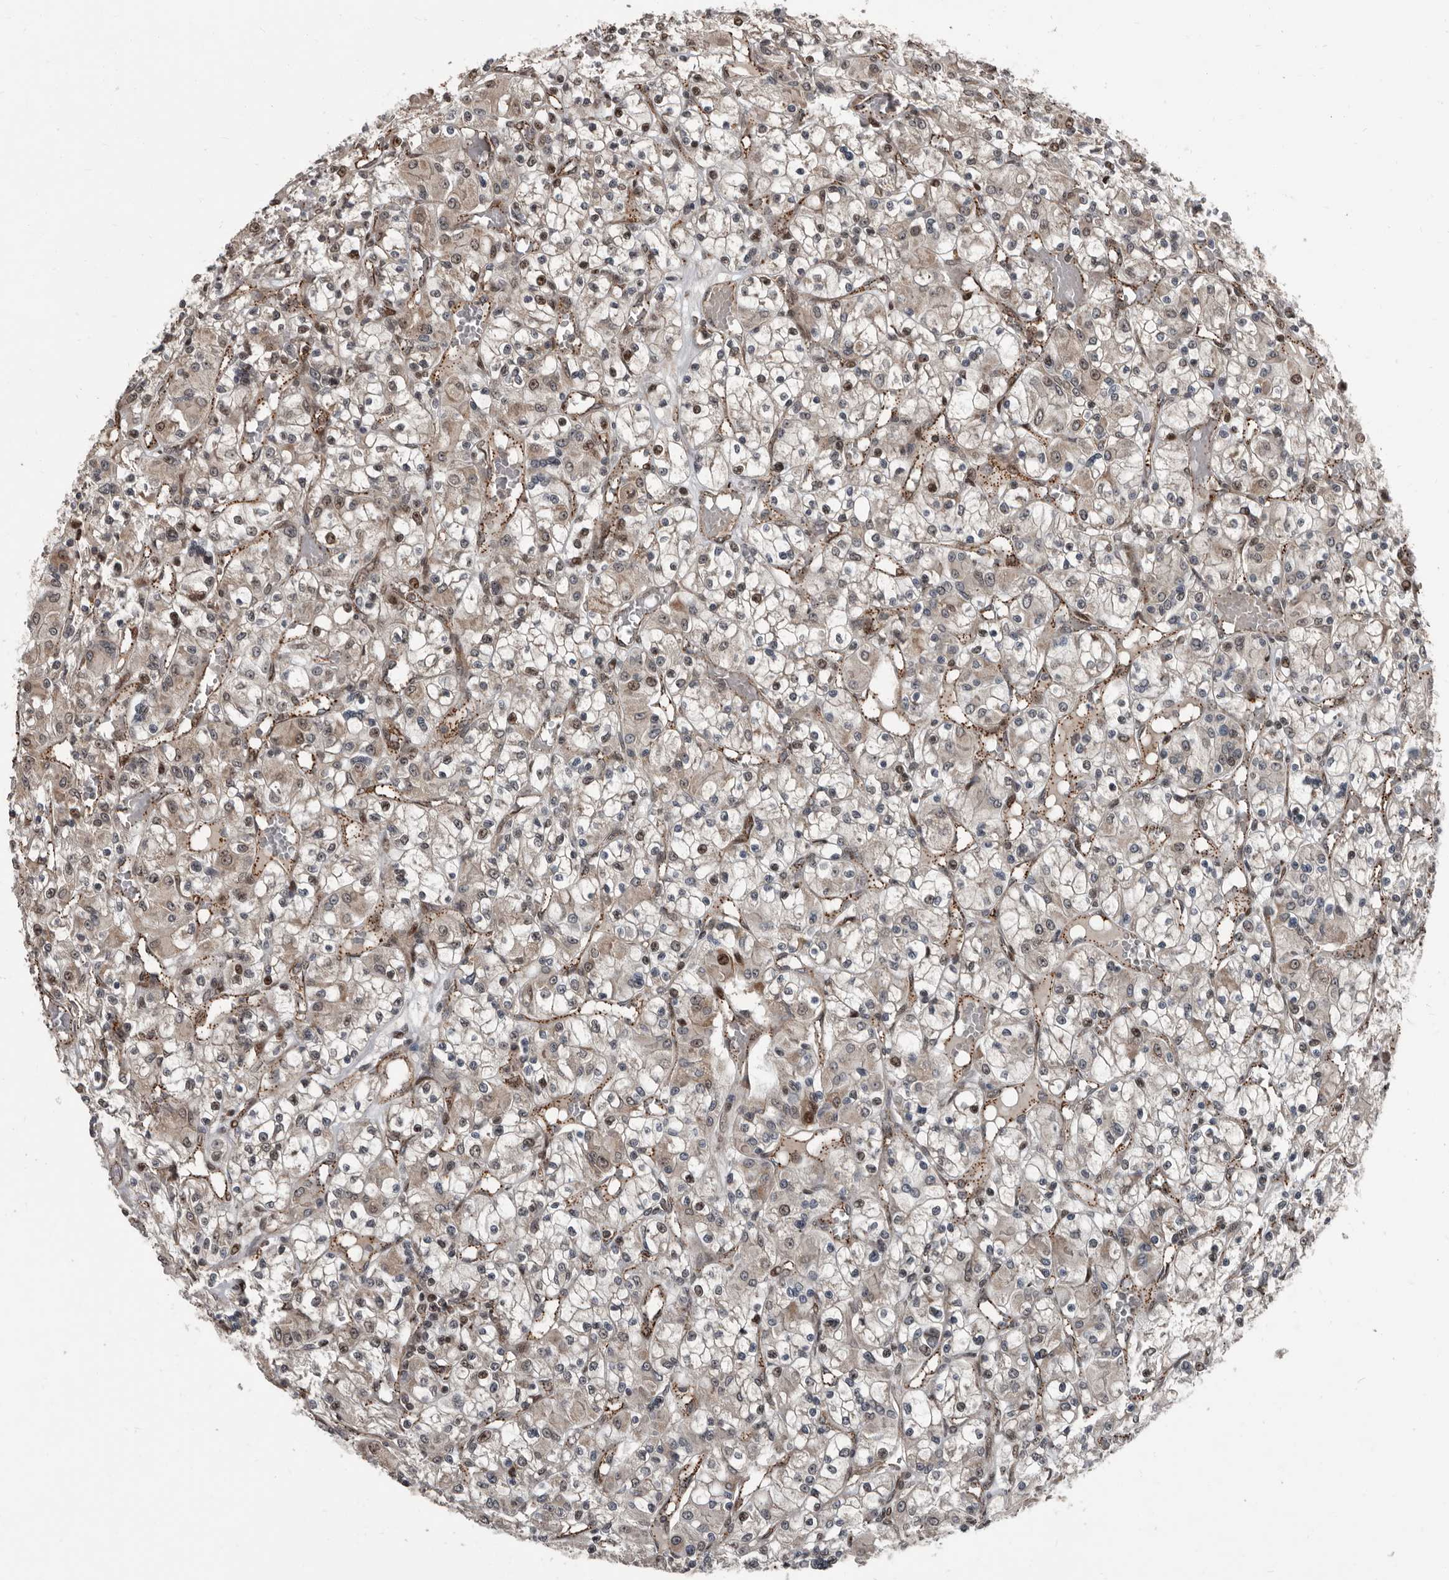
{"staining": {"intensity": "moderate", "quantity": "25%-75%", "location": "cytoplasmic/membranous,nuclear"}, "tissue": "renal cancer", "cell_type": "Tumor cells", "image_type": "cancer", "snomed": [{"axis": "morphology", "description": "Adenocarcinoma, NOS"}, {"axis": "topography", "description": "Kidney"}], "caption": "Renal cancer stained for a protein exhibits moderate cytoplasmic/membranous and nuclear positivity in tumor cells.", "gene": "CHD1L", "patient": {"sex": "female", "age": 59}}